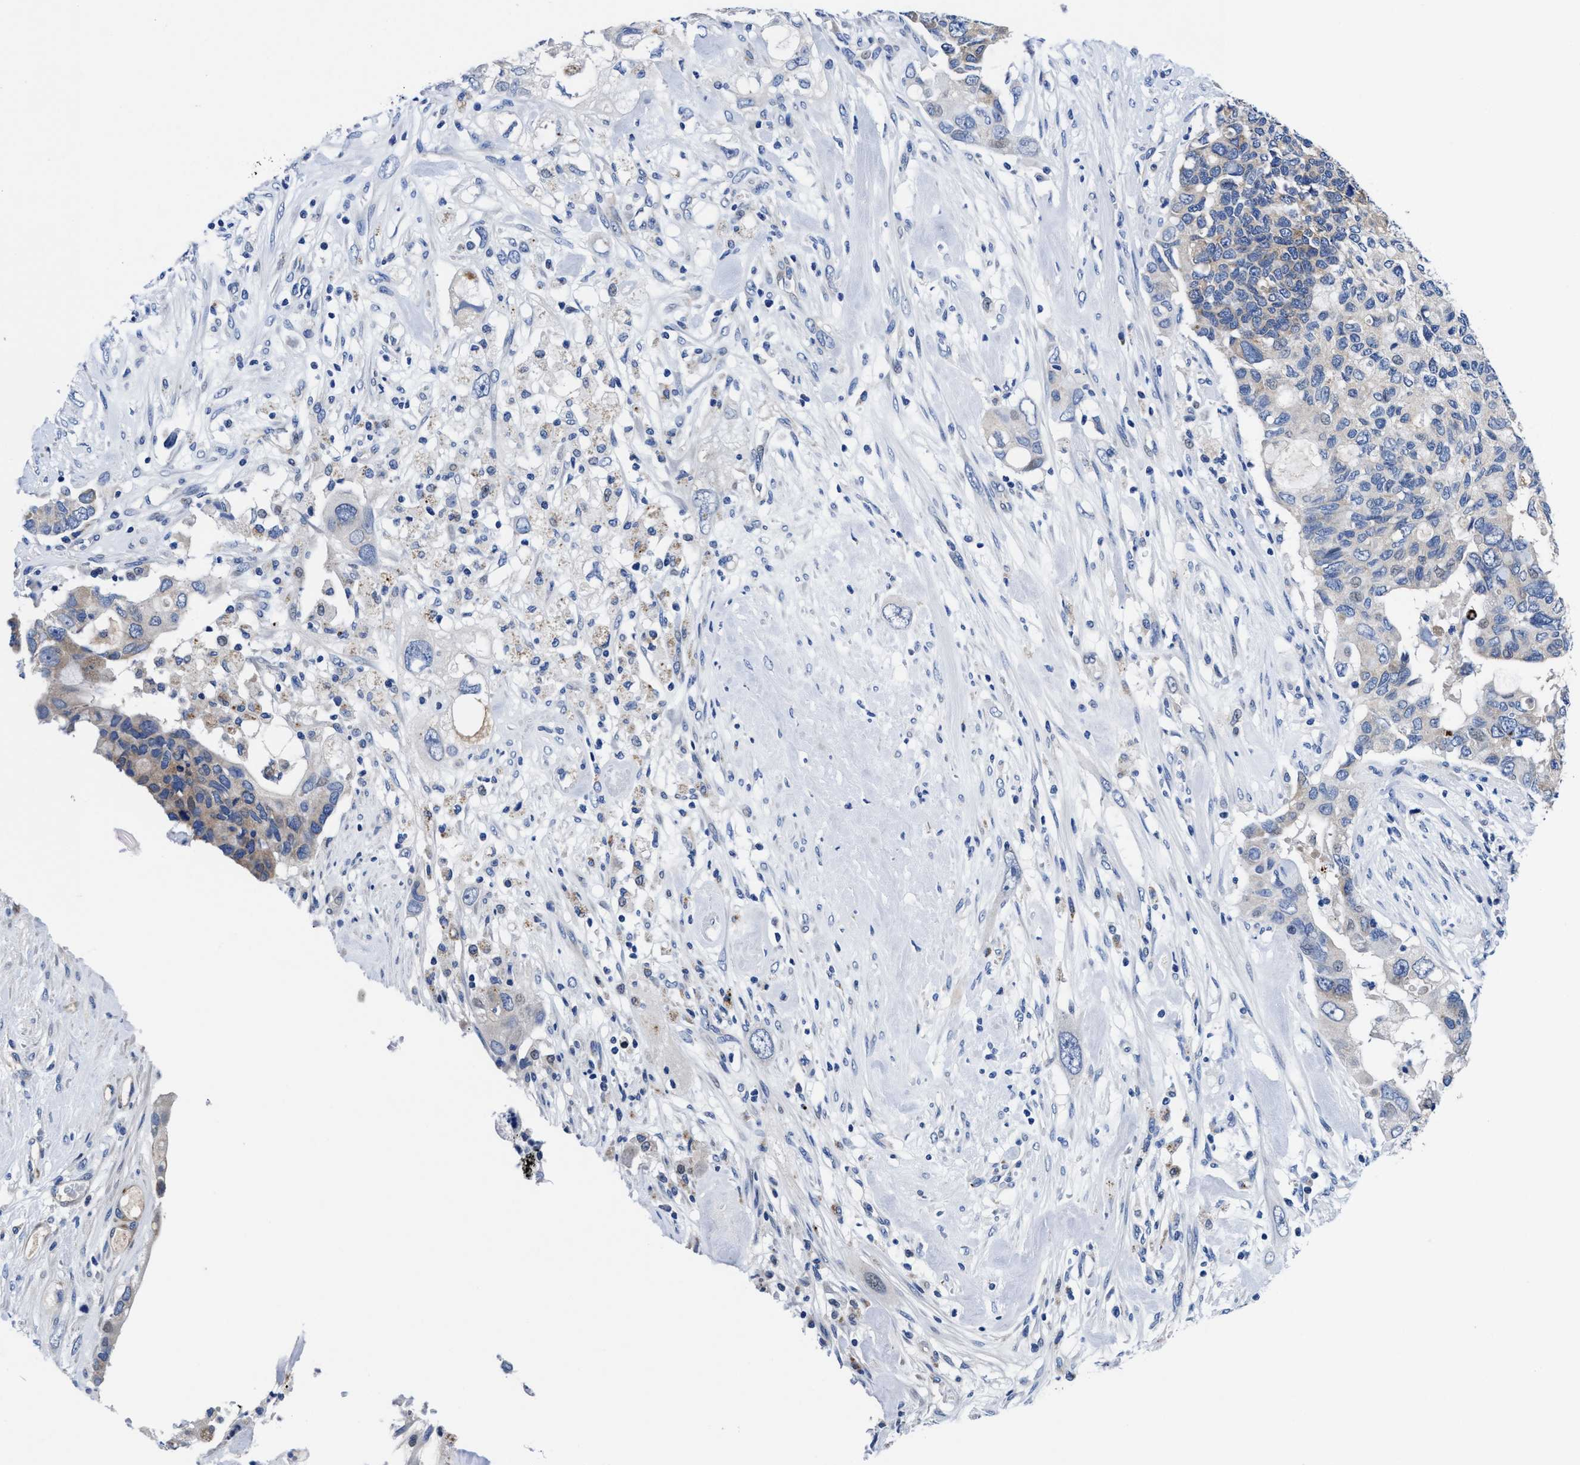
{"staining": {"intensity": "weak", "quantity": "<25%", "location": "cytoplasmic/membranous"}, "tissue": "pancreatic cancer", "cell_type": "Tumor cells", "image_type": "cancer", "snomed": [{"axis": "morphology", "description": "Adenocarcinoma, NOS"}, {"axis": "topography", "description": "Pancreas"}], "caption": "Micrograph shows no significant protein positivity in tumor cells of pancreatic cancer (adenocarcinoma).", "gene": "DHRS13", "patient": {"sex": "female", "age": 56}}